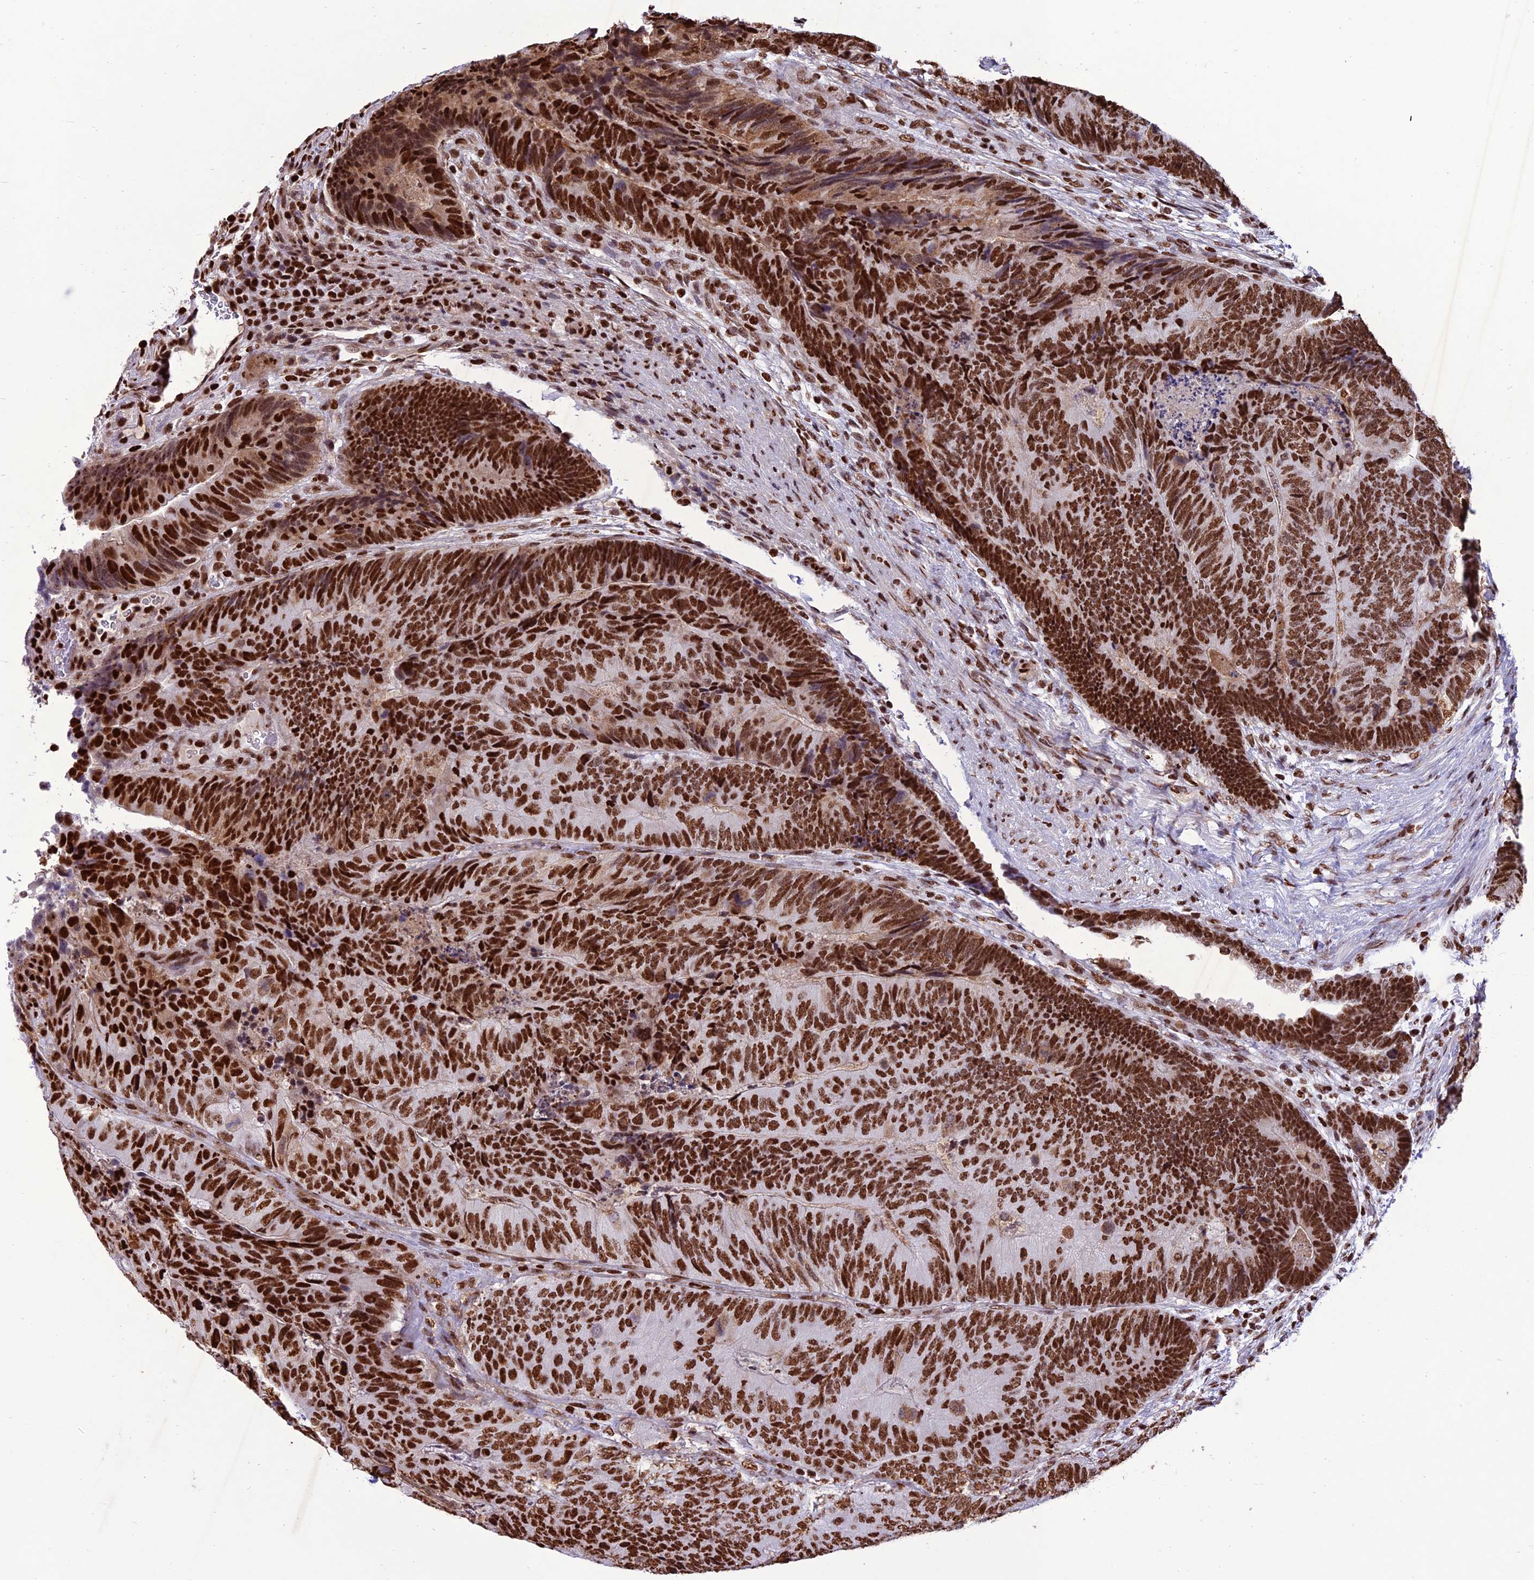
{"staining": {"intensity": "strong", "quantity": ">75%", "location": "nuclear"}, "tissue": "colorectal cancer", "cell_type": "Tumor cells", "image_type": "cancer", "snomed": [{"axis": "morphology", "description": "Adenocarcinoma, NOS"}, {"axis": "topography", "description": "Colon"}], "caption": "Protein analysis of adenocarcinoma (colorectal) tissue reveals strong nuclear positivity in approximately >75% of tumor cells. The staining was performed using DAB (3,3'-diaminobenzidine), with brown indicating positive protein expression. Nuclei are stained blue with hematoxylin.", "gene": "INO80E", "patient": {"sex": "female", "age": 67}}